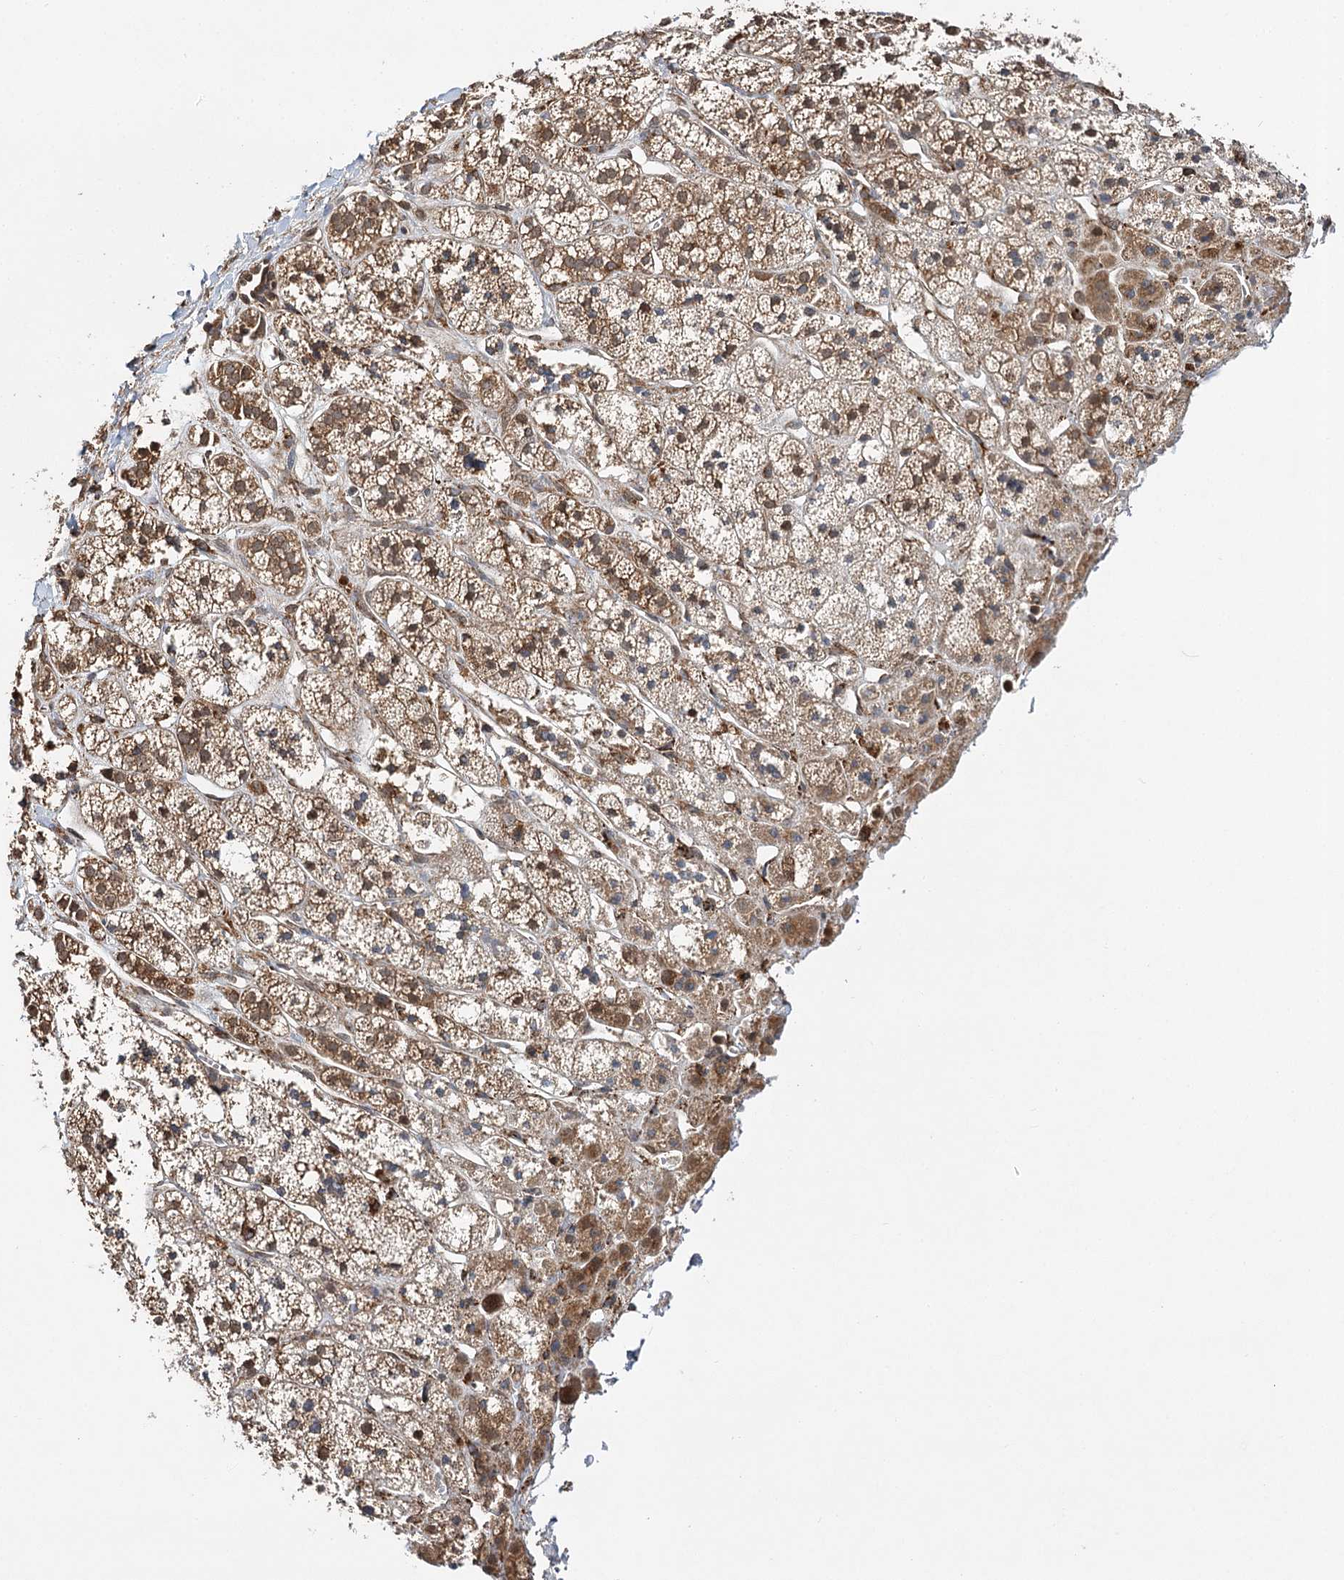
{"staining": {"intensity": "moderate", "quantity": ">75%", "location": "cytoplasmic/membranous"}, "tissue": "adrenal gland", "cell_type": "Glandular cells", "image_type": "normal", "snomed": [{"axis": "morphology", "description": "Normal tissue, NOS"}, {"axis": "topography", "description": "Adrenal gland"}], "caption": "Adrenal gland stained for a protein (brown) reveals moderate cytoplasmic/membranous positive expression in about >75% of glandular cells.", "gene": "DNAJB14", "patient": {"sex": "male", "age": 56}}